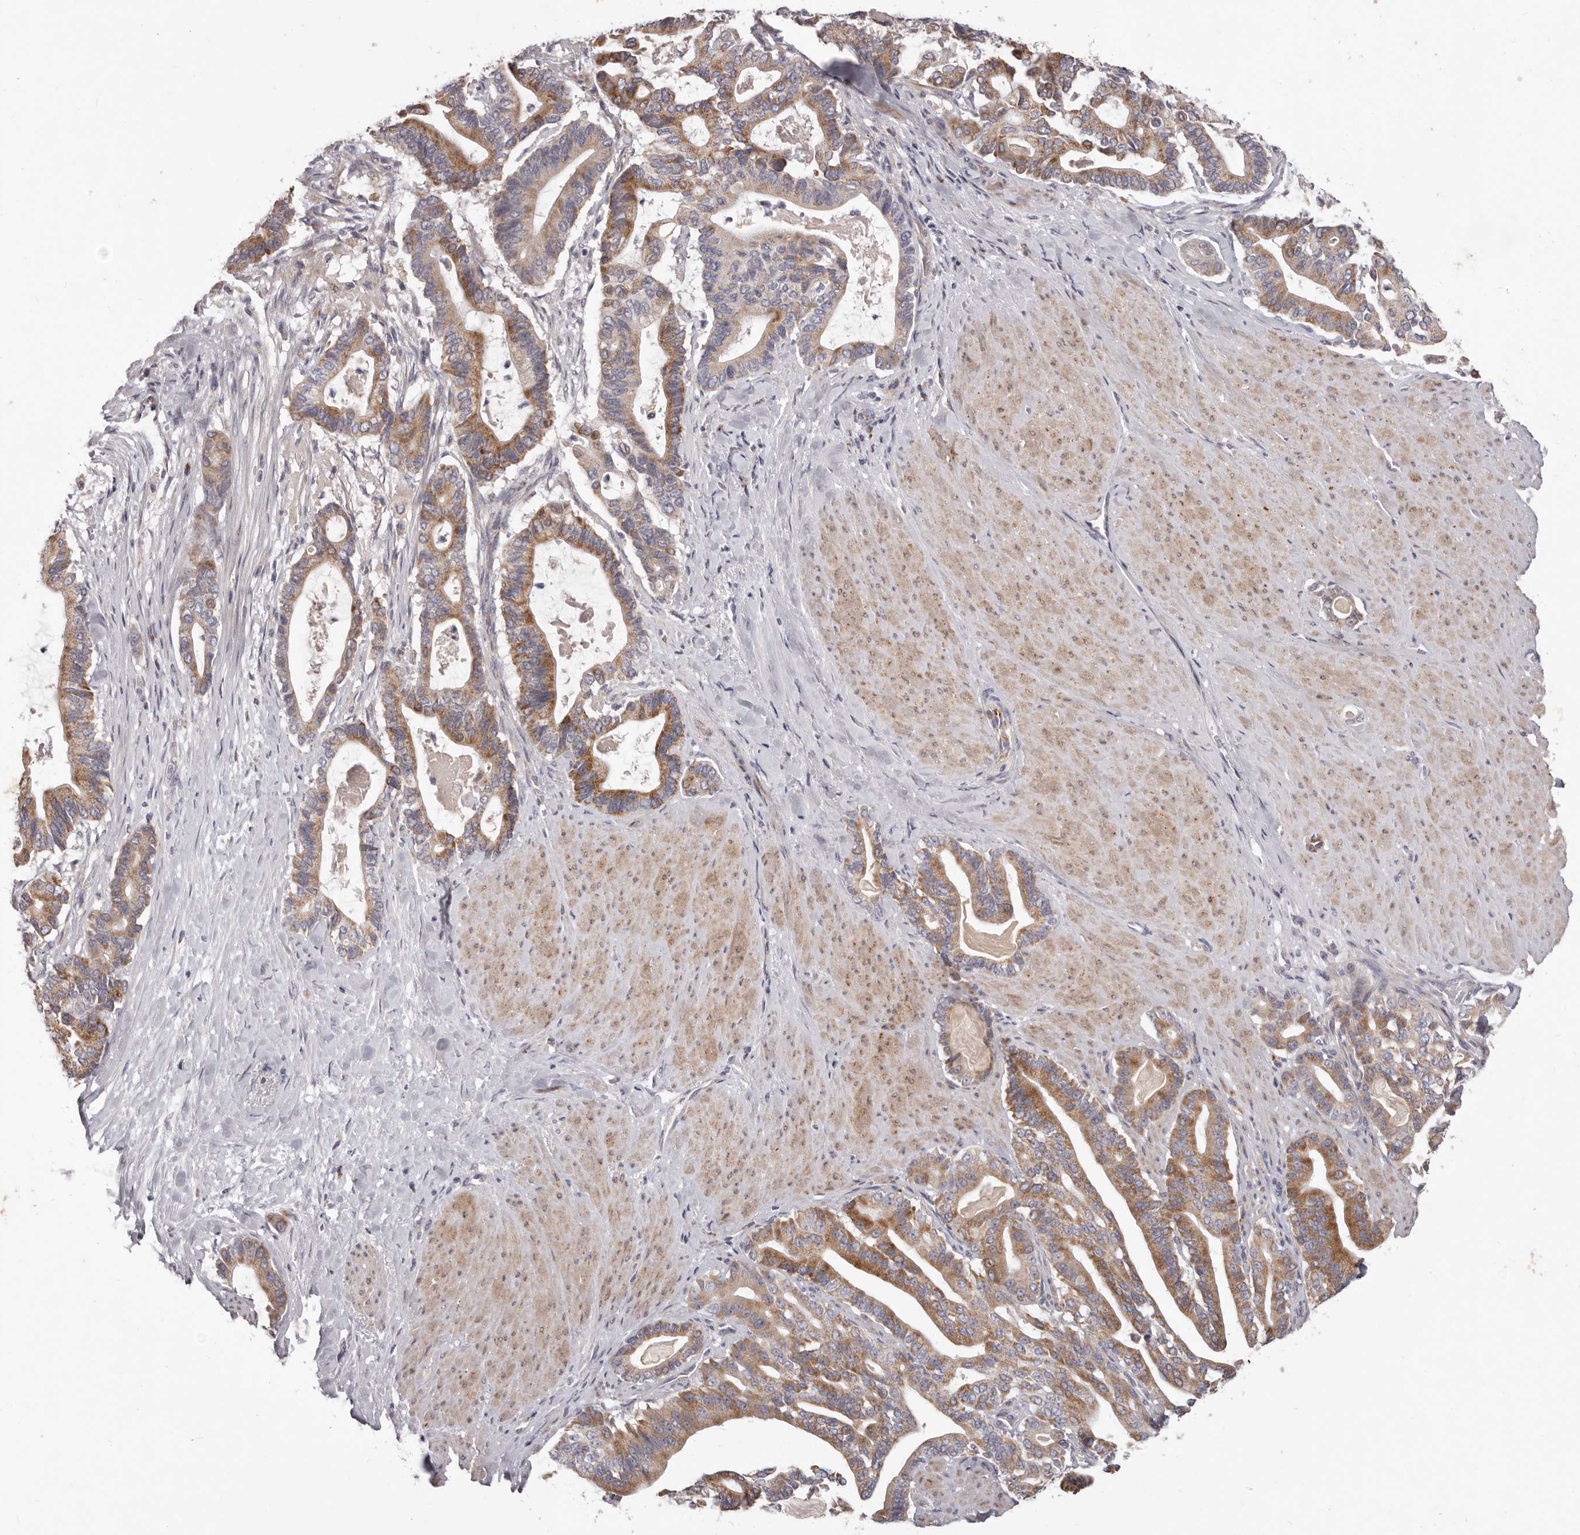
{"staining": {"intensity": "moderate", "quantity": ">75%", "location": "cytoplasmic/membranous"}, "tissue": "pancreatic cancer", "cell_type": "Tumor cells", "image_type": "cancer", "snomed": [{"axis": "morphology", "description": "Adenocarcinoma, NOS"}, {"axis": "topography", "description": "Pancreas"}], "caption": "Adenocarcinoma (pancreatic) stained with DAB IHC exhibits medium levels of moderate cytoplasmic/membranous staining in about >75% of tumor cells.", "gene": "PRMT2", "patient": {"sex": "male", "age": 63}}